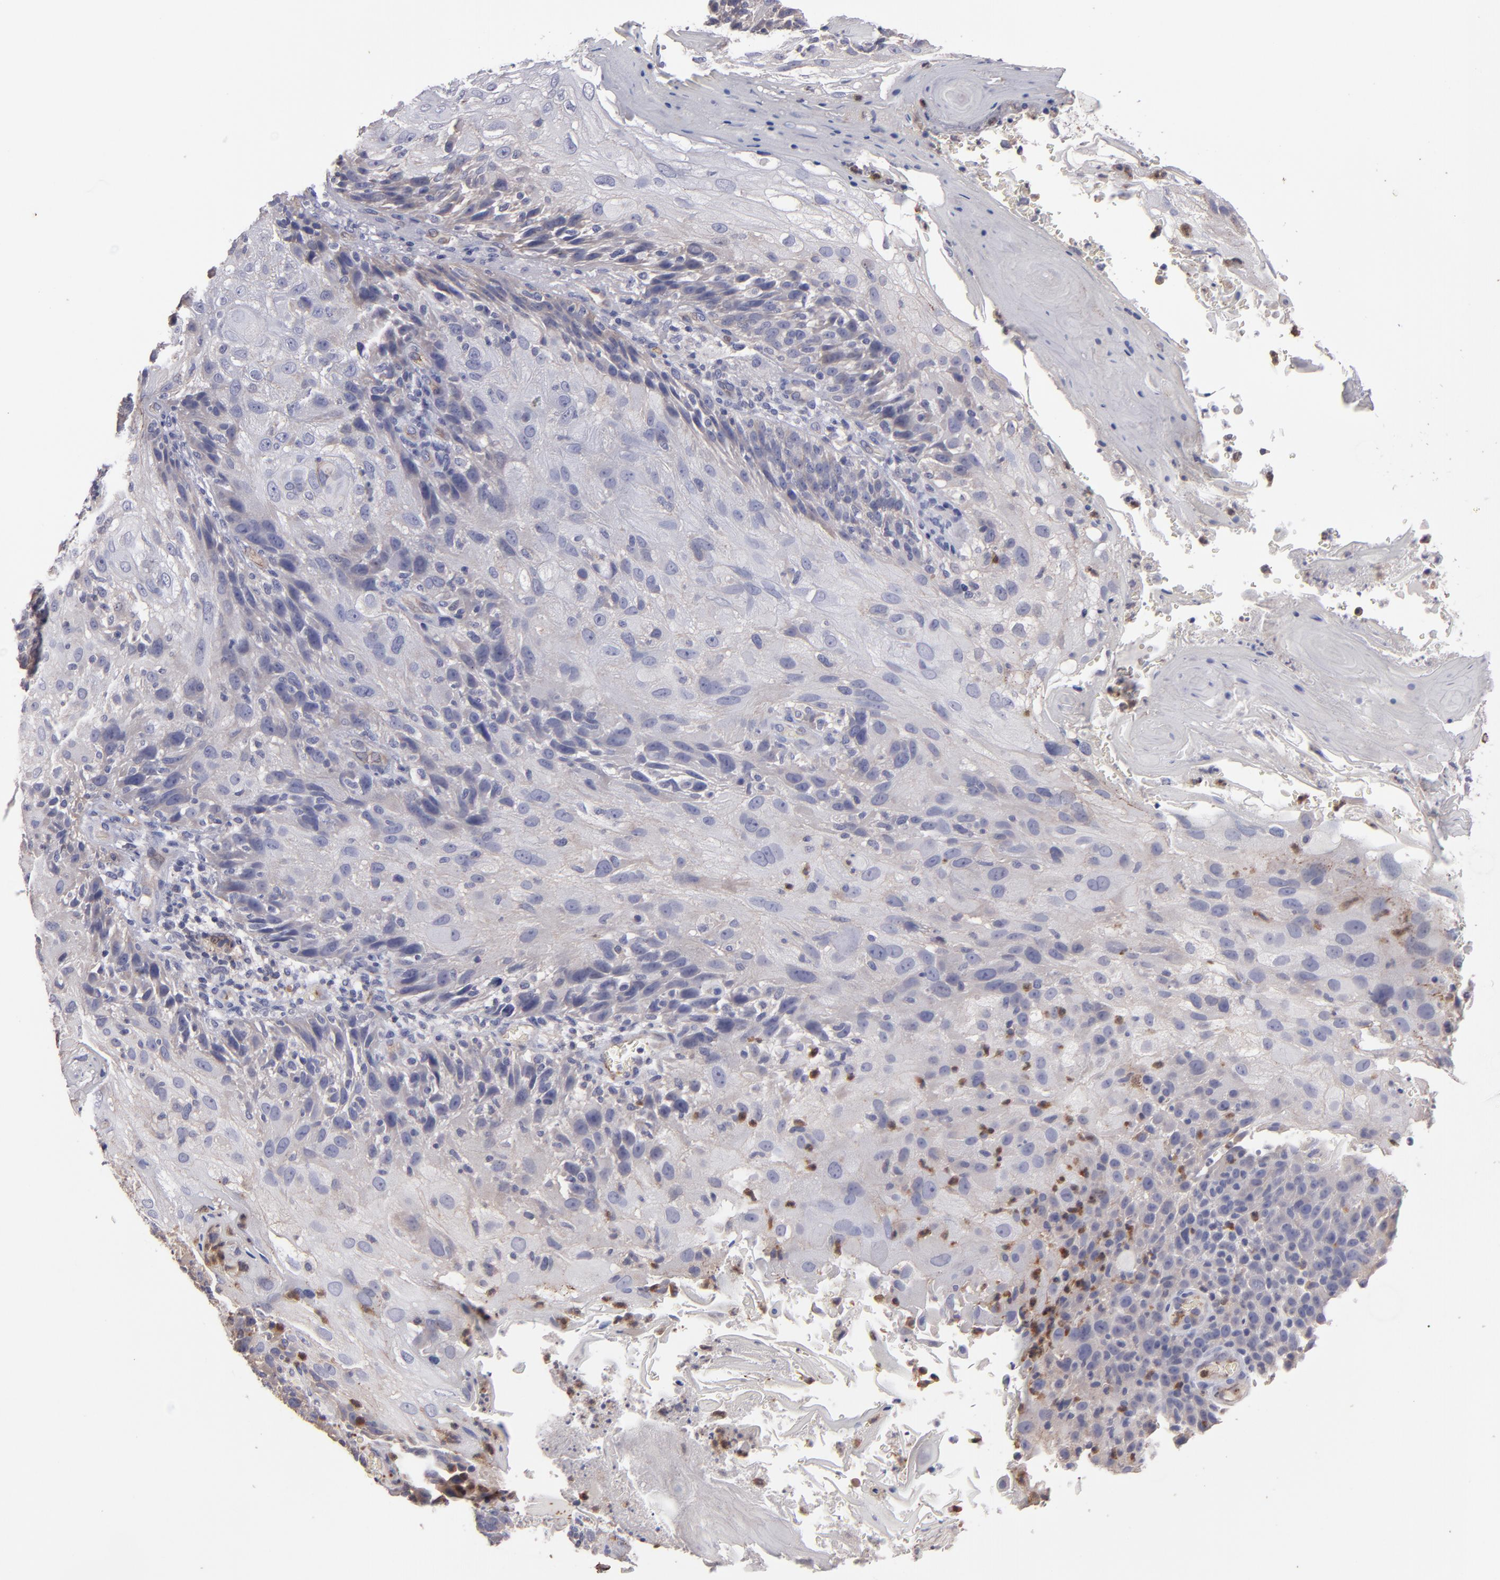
{"staining": {"intensity": "weak", "quantity": "25%-75%", "location": "cytoplasmic/membranous"}, "tissue": "skin cancer", "cell_type": "Tumor cells", "image_type": "cancer", "snomed": [{"axis": "morphology", "description": "Normal tissue, NOS"}, {"axis": "morphology", "description": "Squamous cell carcinoma, NOS"}, {"axis": "topography", "description": "Skin"}], "caption": "Immunohistochemistry (IHC) of human skin cancer displays low levels of weak cytoplasmic/membranous staining in about 25%-75% of tumor cells. Using DAB (3,3'-diaminobenzidine) (brown) and hematoxylin (blue) stains, captured at high magnification using brightfield microscopy.", "gene": "CLDN5", "patient": {"sex": "female", "age": 83}}